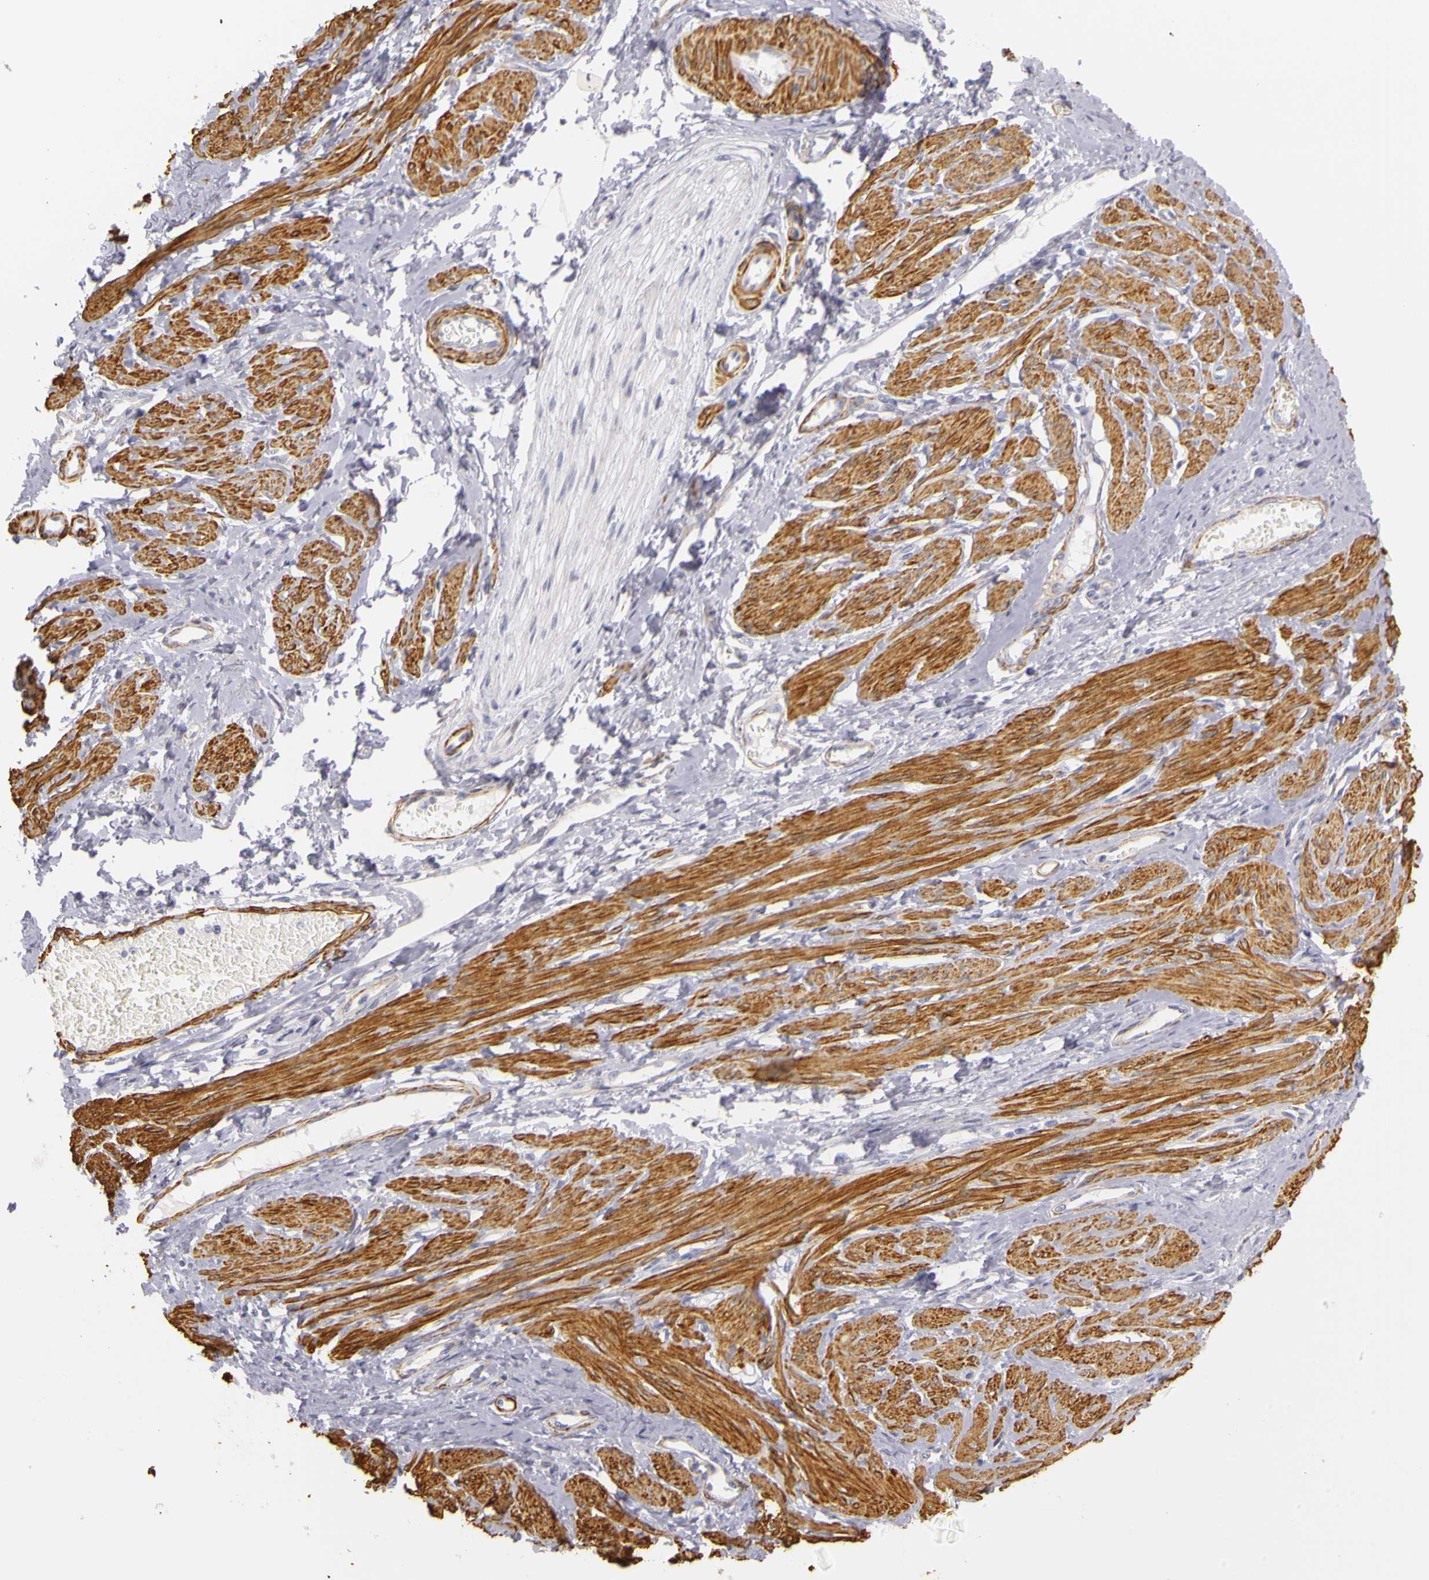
{"staining": {"intensity": "strong", "quantity": ">75%", "location": "cytoplasmic/membranous"}, "tissue": "smooth muscle", "cell_type": "Smooth muscle cells", "image_type": "normal", "snomed": [{"axis": "morphology", "description": "Normal tissue, NOS"}, {"axis": "topography", "description": "Smooth muscle"}, {"axis": "topography", "description": "Uterus"}], "caption": "IHC micrograph of normal smooth muscle: smooth muscle stained using immunohistochemistry exhibits high levels of strong protein expression localized specifically in the cytoplasmic/membranous of smooth muscle cells, appearing as a cytoplasmic/membranous brown color.", "gene": "CNTN2", "patient": {"sex": "female", "age": 39}}